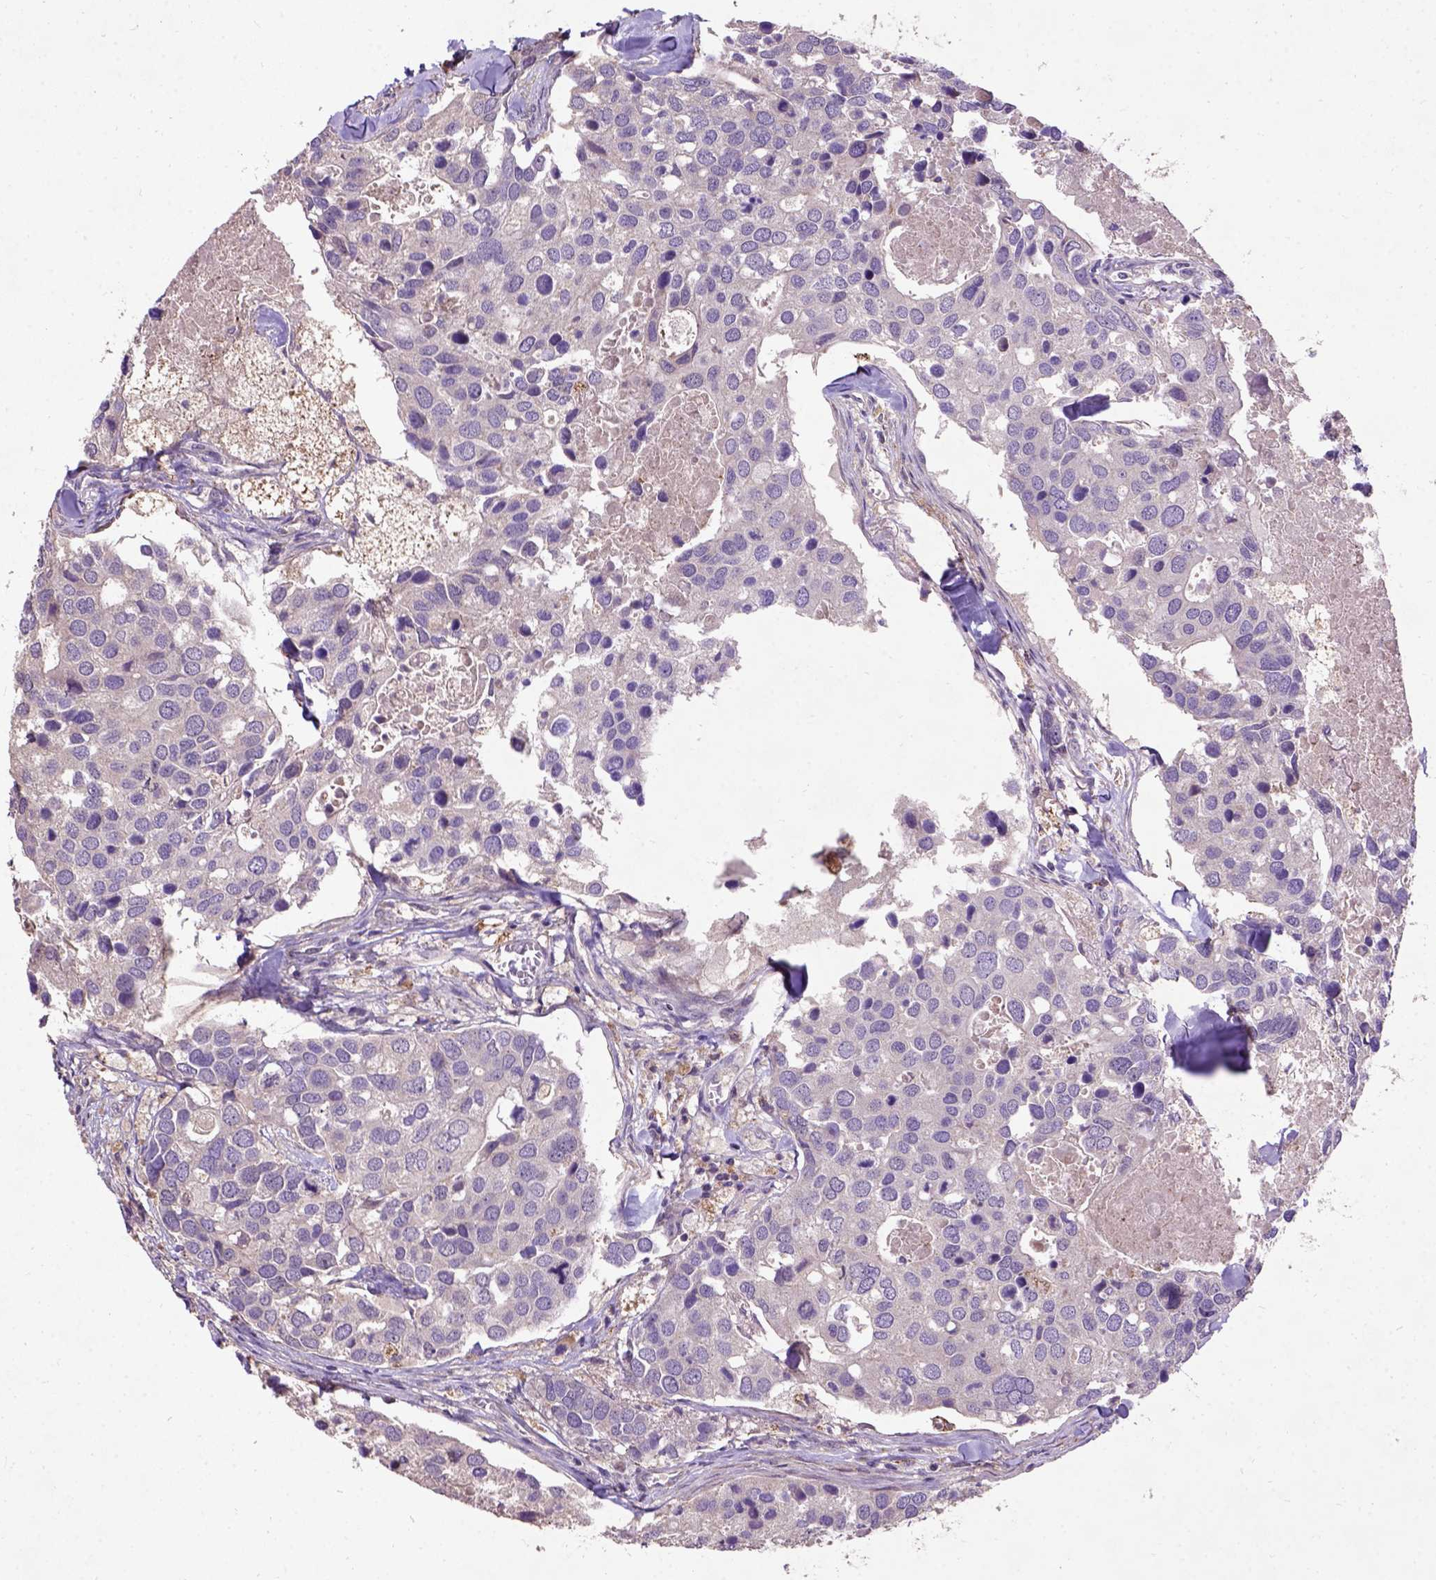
{"staining": {"intensity": "negative", "quantity": "none", "location": "none"}, "tissue": "breast cancer", "cell_type": "Tumor cells", "image_type": "cancer", "snomed": [{"axis": "morphology", "description": "Duct carcinoma"}, {"axis": "topography", "description": "Breast"}], "caption": "The immunohistochemistry histopathology image has no significant positivity in tumor cells of intraductal carcinoma (breast) tissue.", "gene": "KBTBD8", "patient": {"sex": "female", "age": 83}}